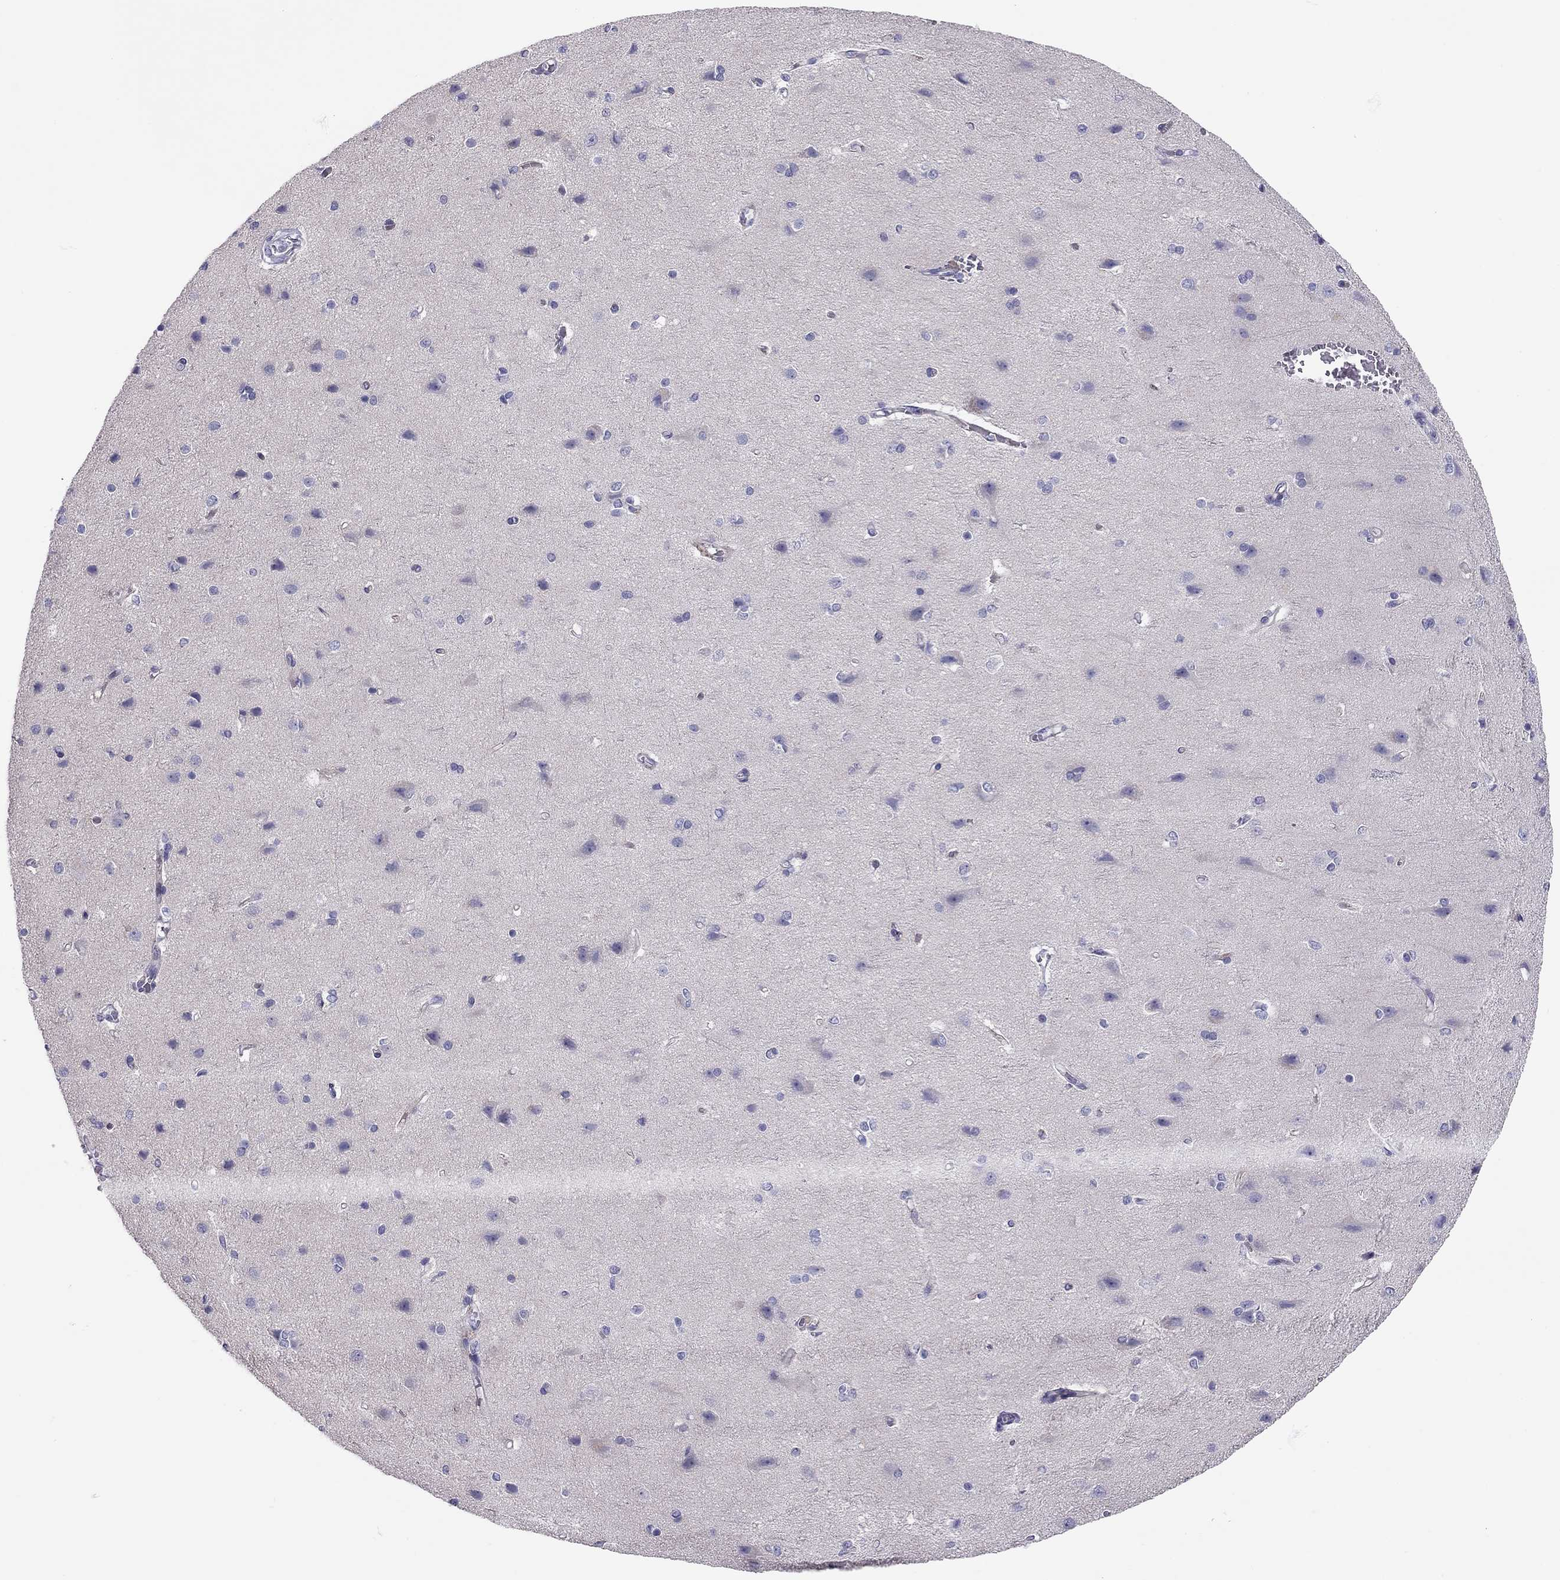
{"staining": {"intensity": "negative", "quantity": "none", "location": "none"}, "tissue": "cerebral cortex", "cell_type": "Endothelial cells", "image_type": "normal", "snomed": [{"axis": "morphology", "description": "Normal tissue, NOS"}, {"axis": "topography", "description": "Cerebral cortex"}], "caption": "Immunohistochemistry of unremarkable human cerebral cortex shows no expression in endothelial cells.", "gene": "SCARB1", "patient": {"sex": "male", "age": 37}}